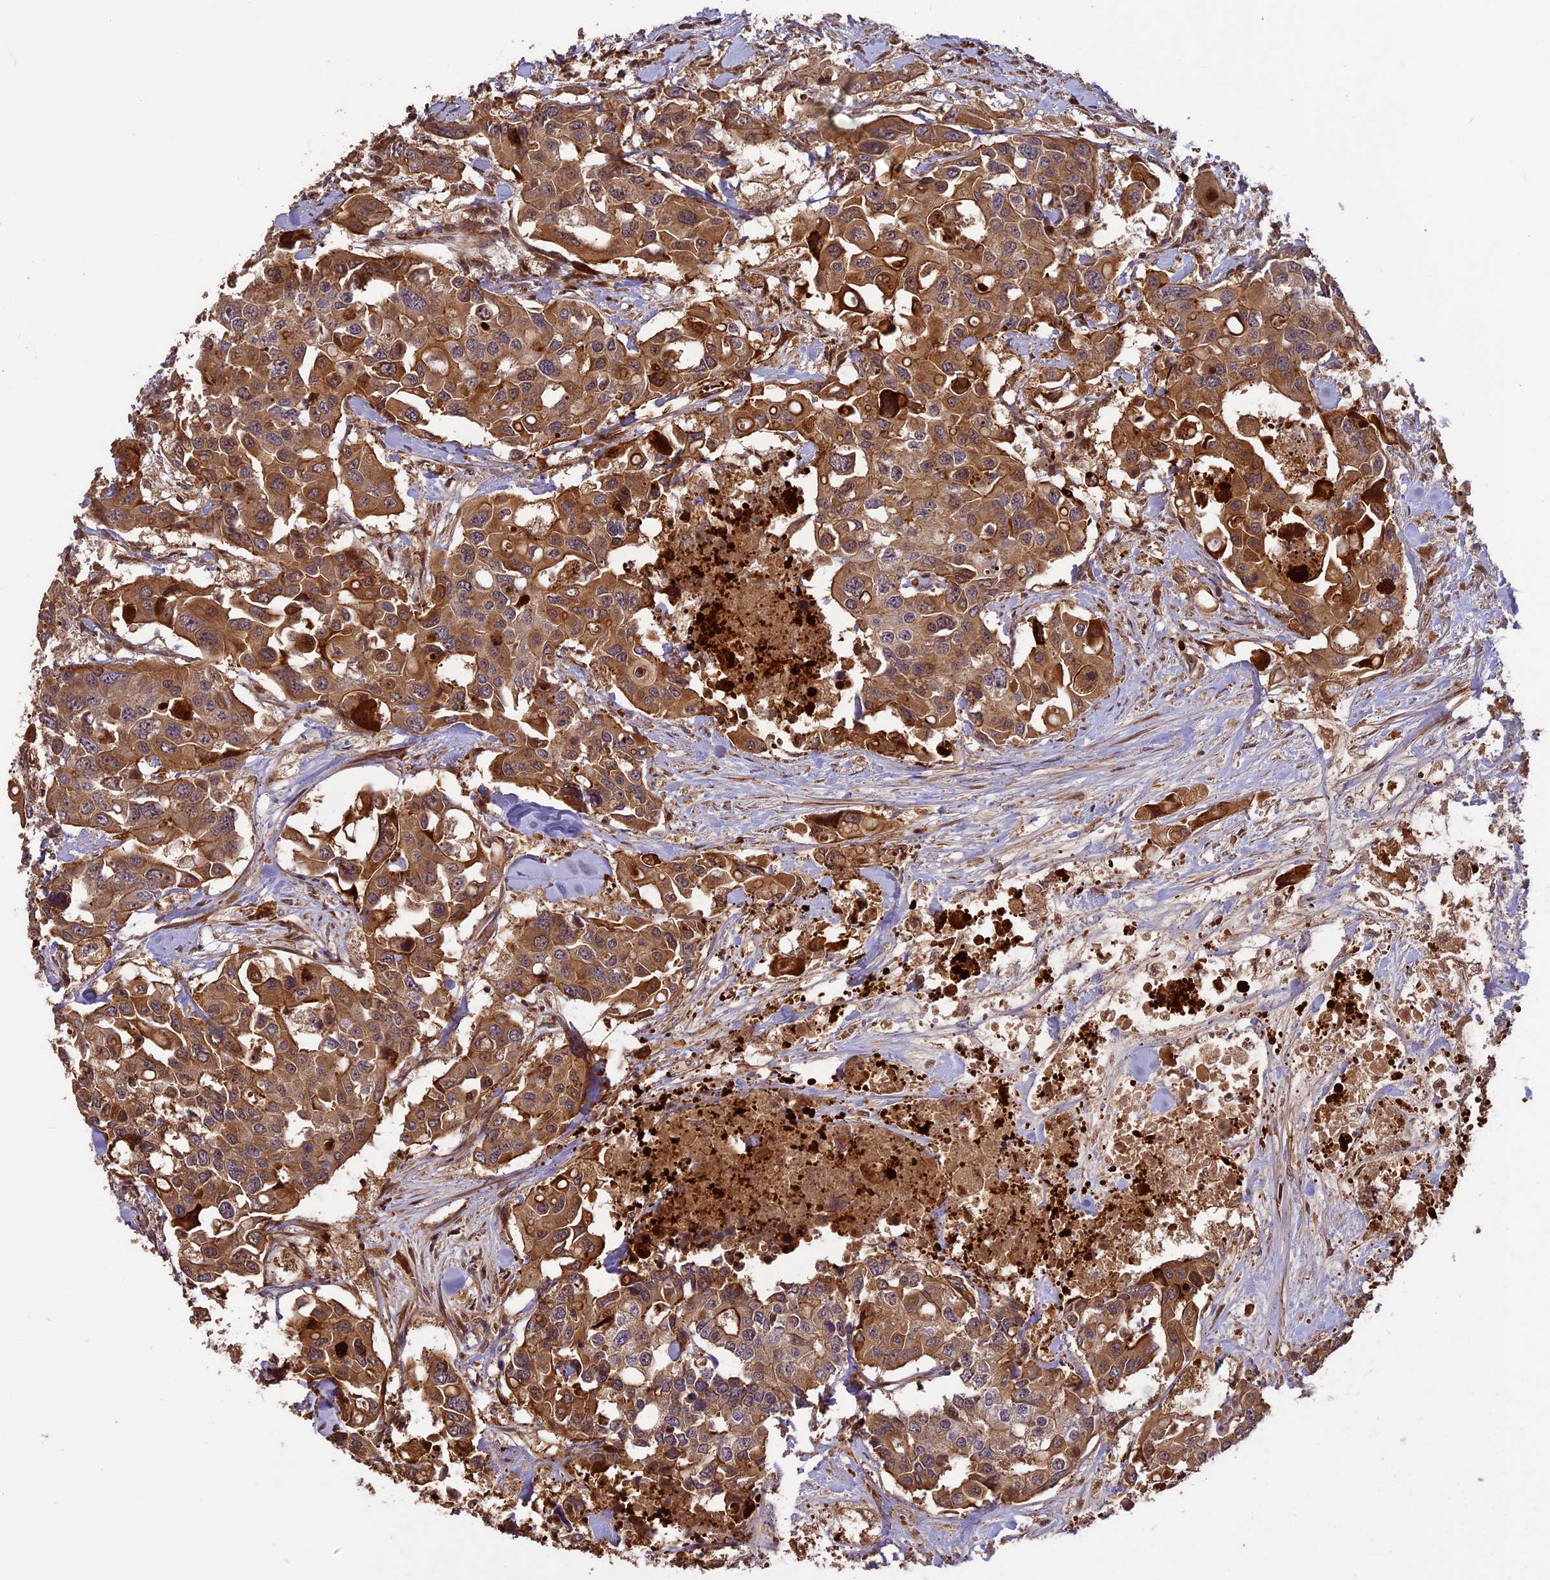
{"staining": {"intensity": "moderate", "quantity": ">75%", "location": "cytoplasmic/membranous"}, "tissue": "colorectal cancer", "cell_type": "Tumor cells", "image_type": "cancer", "snomed": [{"axis": "morphology", "description": "Adenocarcinoma, NOS"}, {"axis": "topography", "description": "Colon"}], "caption": "This micrograph demonstrates colorectal adenocarcinoma stained with immunohistochemistry to label a protein in brown. The cytoplasmic/membranous of tumor cells show moderate positivity for the protein. Nuclei are counter-stained blue.", "gene": "ENHO", "patient": {"sex": "male", "age": 77}}